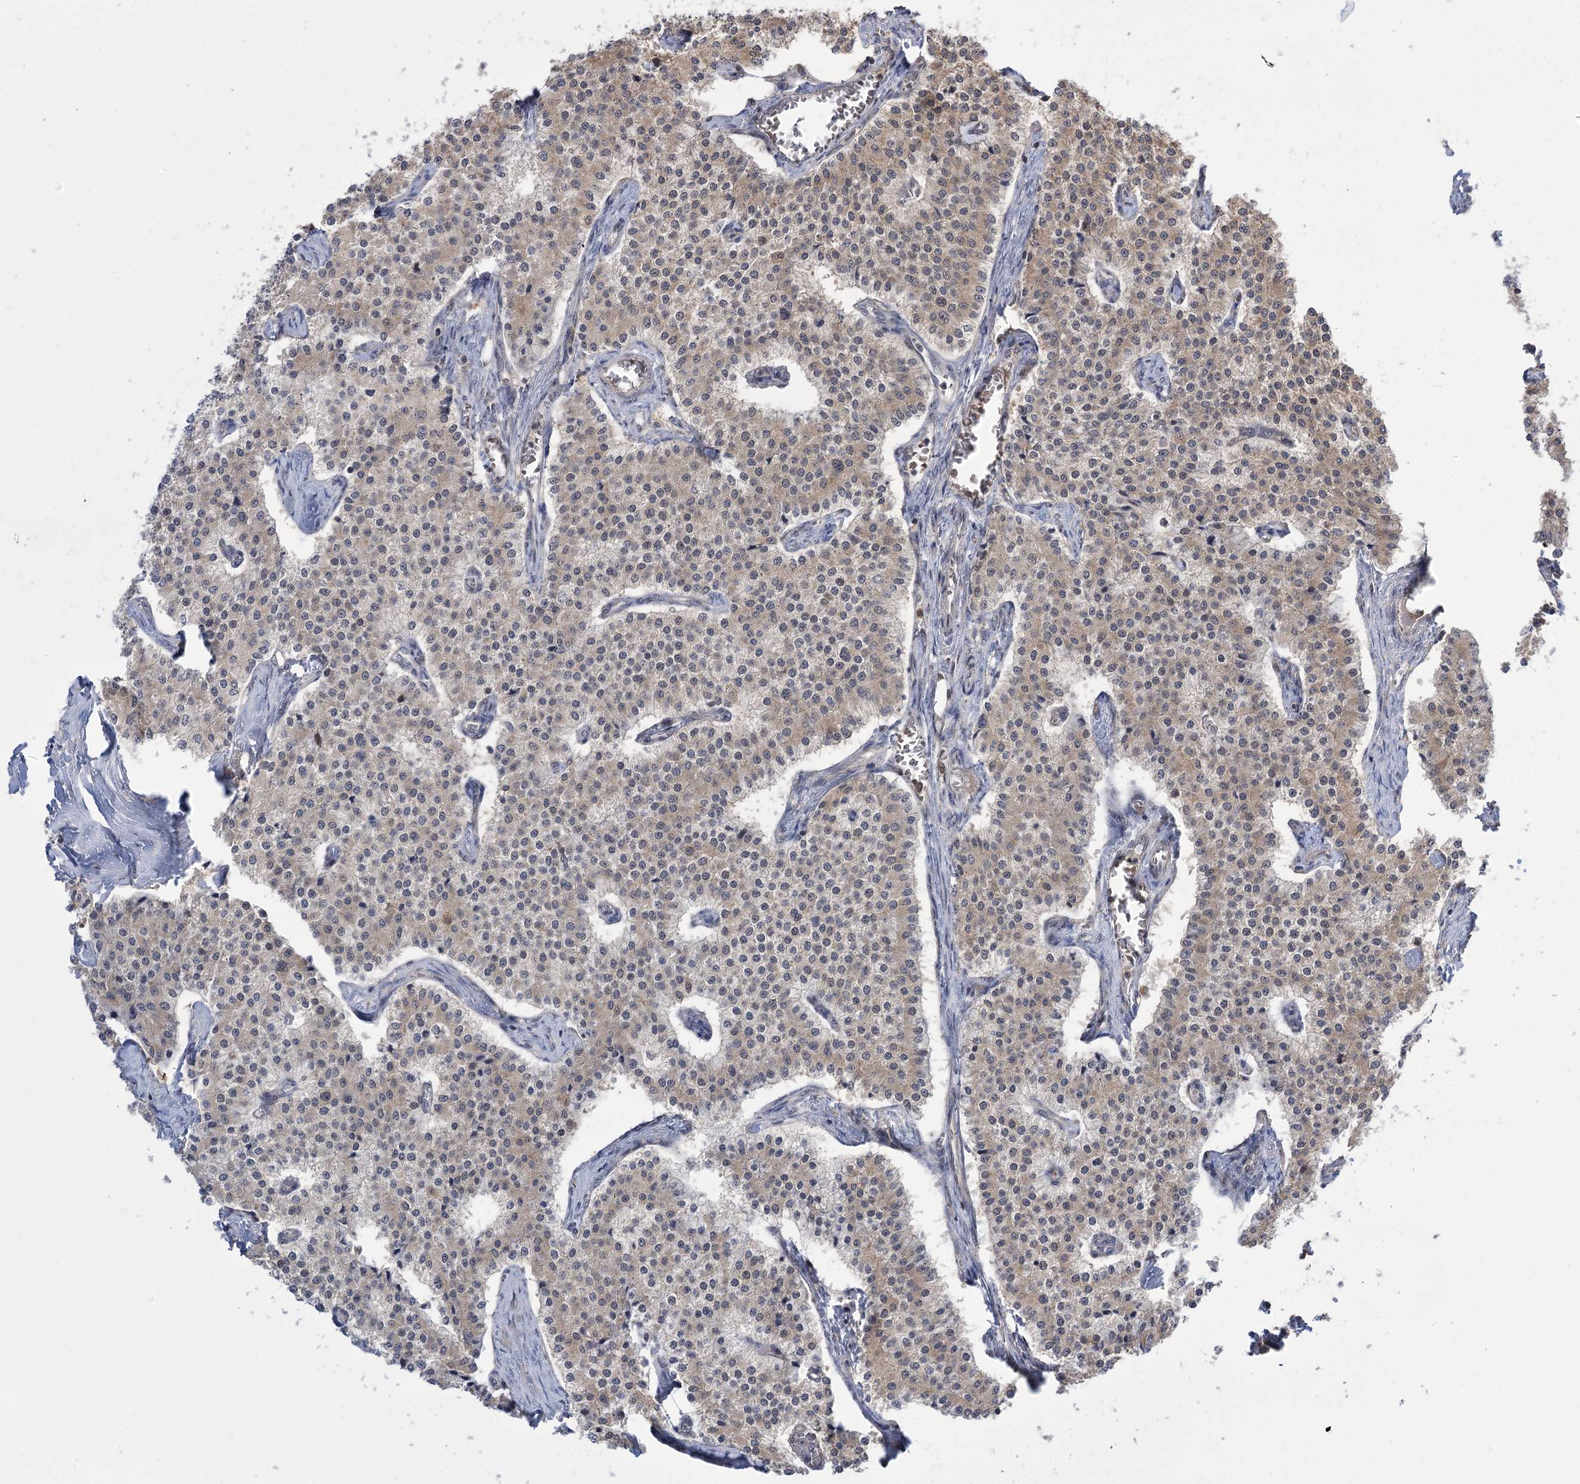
{"staining": {"intensity": "weak", "quantity": "25%-75%", "location": "cytoplasmic/membranous"}, "tissue": "carcinoid", "cell_type": "Tumor cells", "image_type": "cancer", "snomed": [{"axis": "morphology", "description": "Carcinoid, malignant, NOS"}, {"axis": "topography", "description": "Colon"}], "caption": "A brown stain labels weak cytoplasmic/membranous positivity of a protein in carcinoid tumor cells. The staining is performed using DAB (3,3'-diaminobenzidine) brown chromogen to label protein expression. The nuclei are counter-stained blue using hematoxylin.", "gene": "SERGEF", "patient": {"sex": "female", "age": 52}}